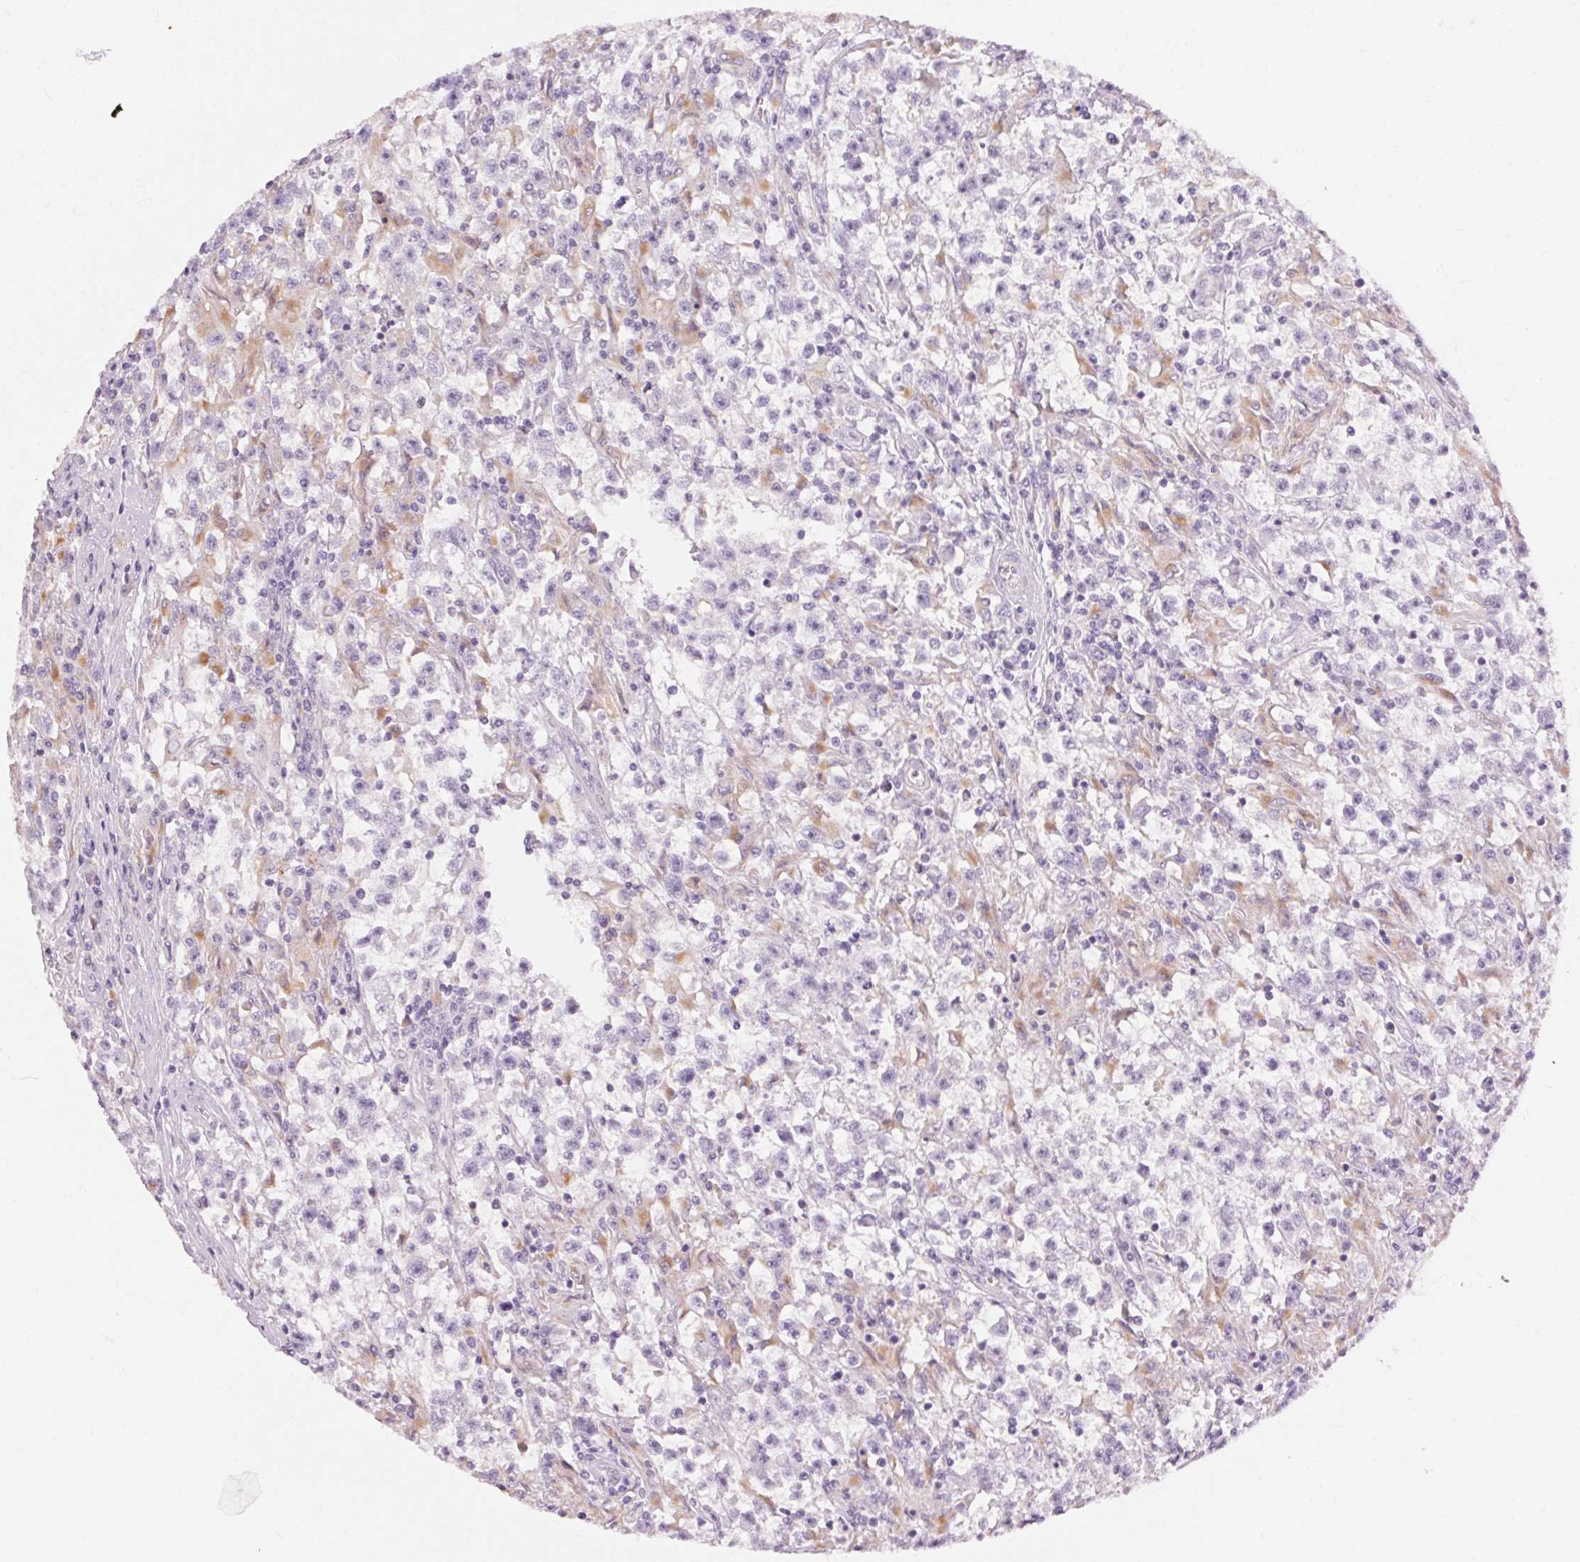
{"staining": {"intensity": "negative", "quantity": "none", "location": "none"}, "tissue": "testis cancer", "cell_type": "Tumor cells", "image_type": "cancer", "snomed": [{"axis": "morphology", "description": "Seminoma, NOS"}, {"axis": "topography", "description": "Testis"}], "caption": "DAB immunohistochemical staining of testis seminoma displays no significant positivity in tumor cells. (Stains: DAB immunohistochemistry with hematoxylin counter stain, Microscopy: brightfield microscopy at high magnification).", "gene": "TM6SF1", "patient": {"sex": "male", "age": 31}}